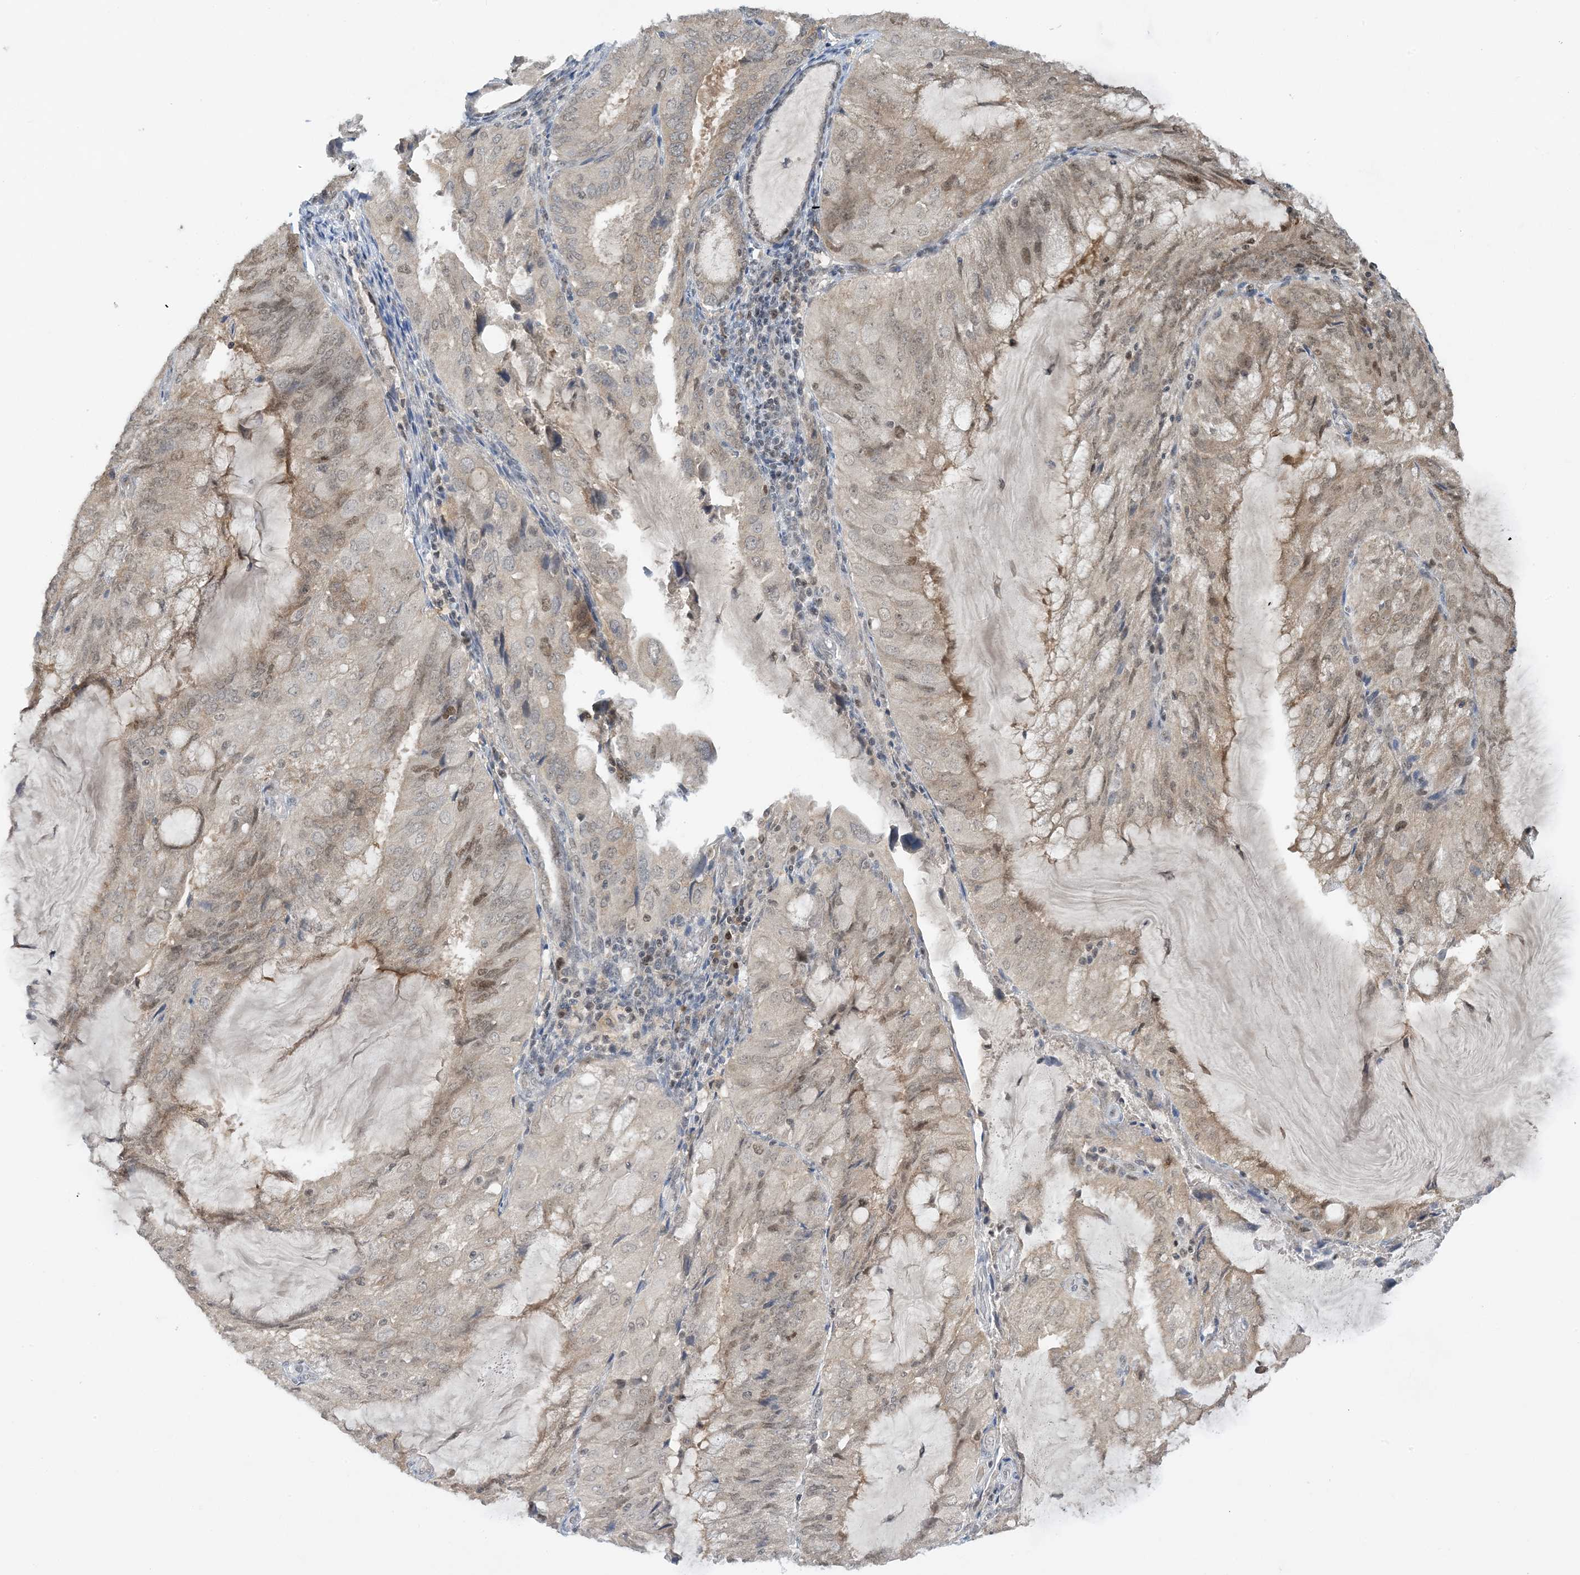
{"staining": {"intensity": "weak", "quantity": "<25%", "location": "cytoplasmic/membranous,nuclear"}, "tissue": "endometrial cancer", "cell_type": "Tumor cells", "image_type": "cancer", "snomed": [{"axis": "morphology", "description": "Adenocarcinoma, NOS"}, {"axis": "topography", "description": "Endometrium"}], "caption": "This photomicrograph is of endometrial cancer (adenocarcinoma) stained with immunohistochemistry (IHC) to label a protein in brown with the nuclei are counter-stained blue. There is no positivity in tumor cells. Brightfield microscopy of IHC stained with DAB (brown) and hematoxylin (blue), captured at high magnification.", "gene": "ACYP2", "patient": {"sex": "female", "age": 81}}